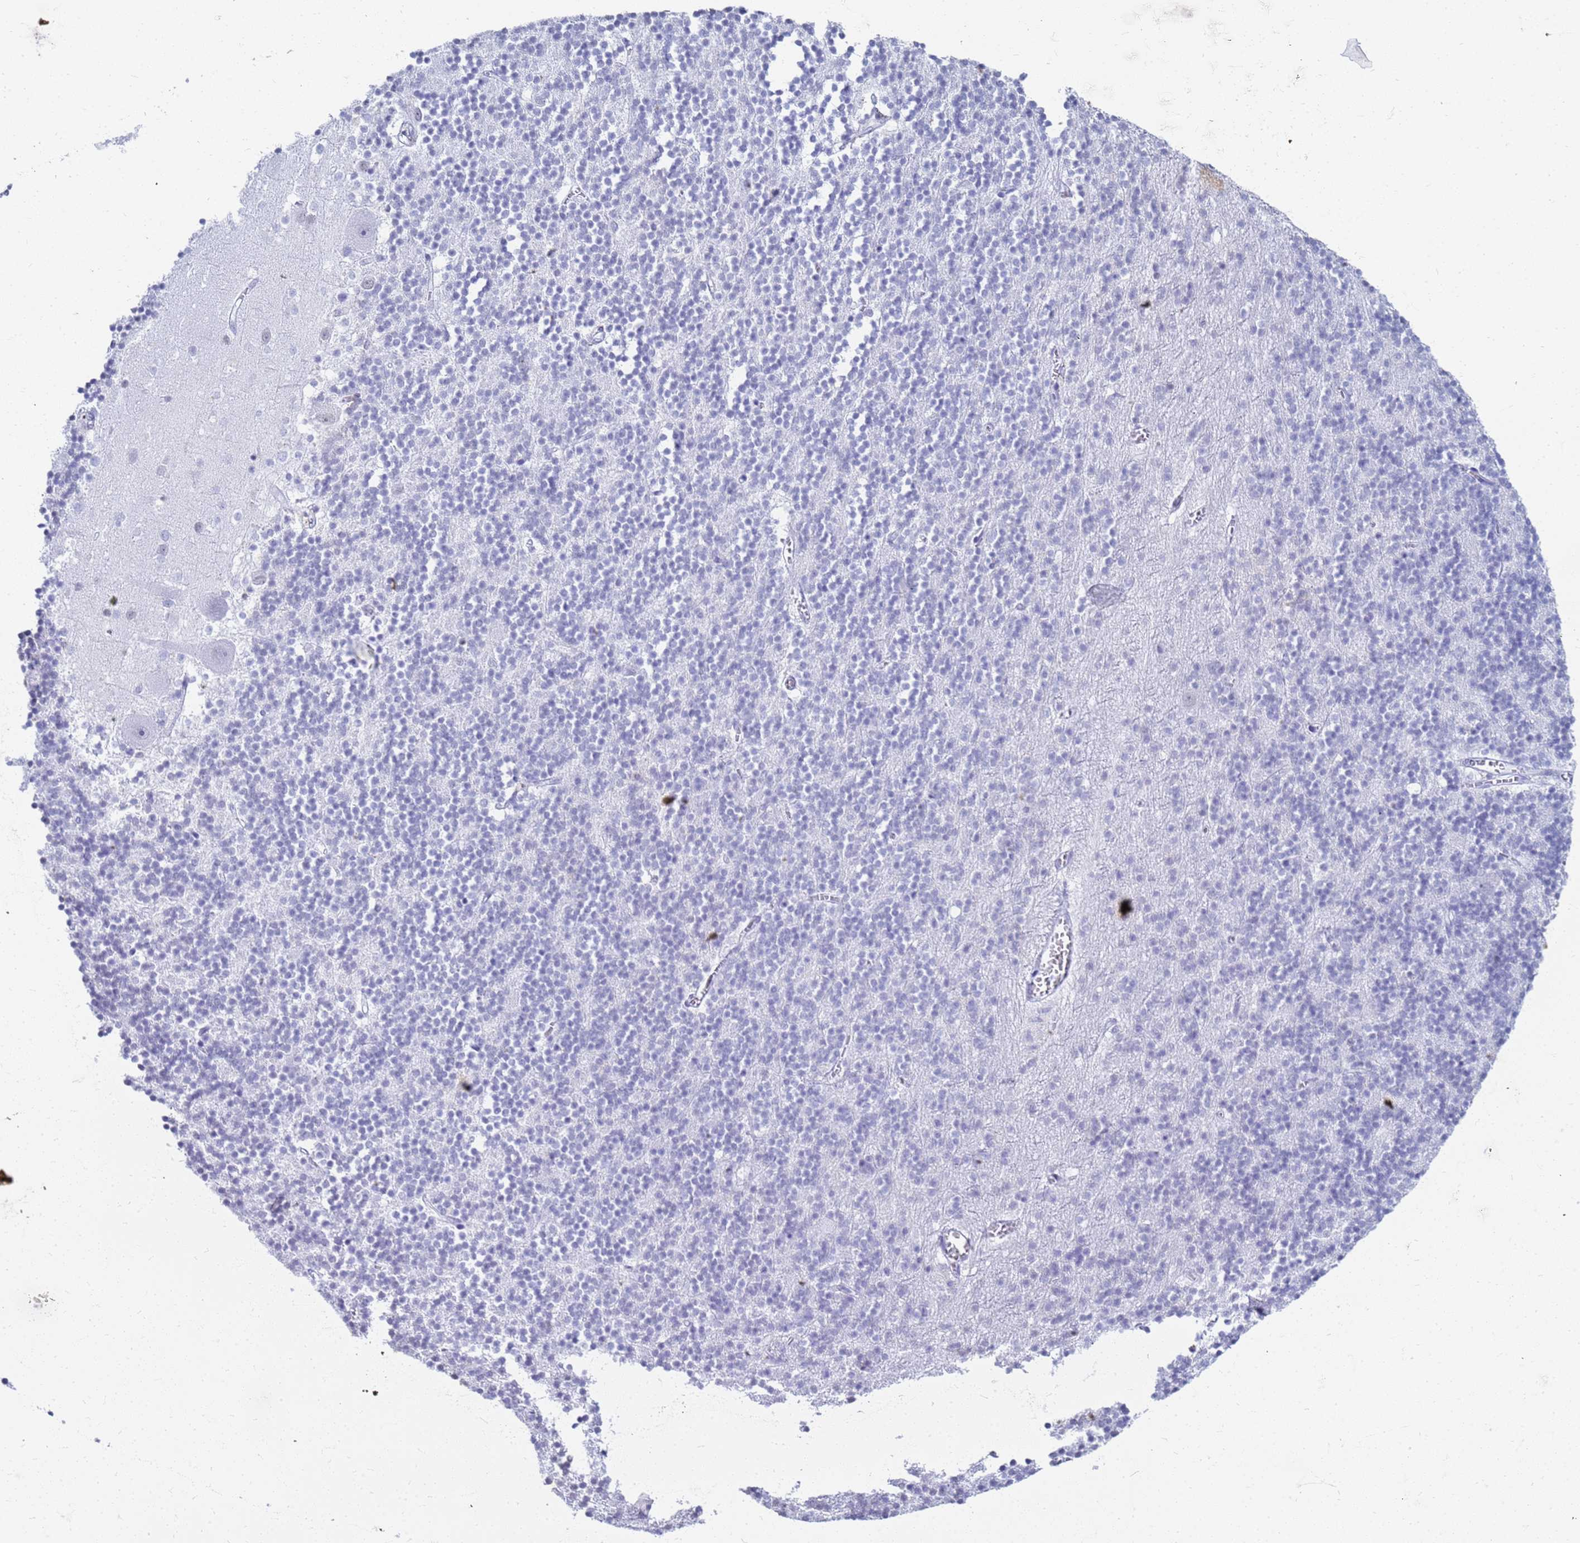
{"staining": {"intensity": "negative", "quantity": "none", "location": "none"}, "tissue": "cerebellum", "cell_type": "Cells in granular layer", "image_type": "normal", "snomed": [{"axis": "morphology", "description": "Normal tissue, NOS"}, {"axis": "topography", "description": "Cerebellum"}], "caption": "A micrograph of cerebellum stained for a protein reveals no brown staining in cells in granular layer.", "gene": "SLC7A9", "patient": {"sex": "male", "age": 54}}